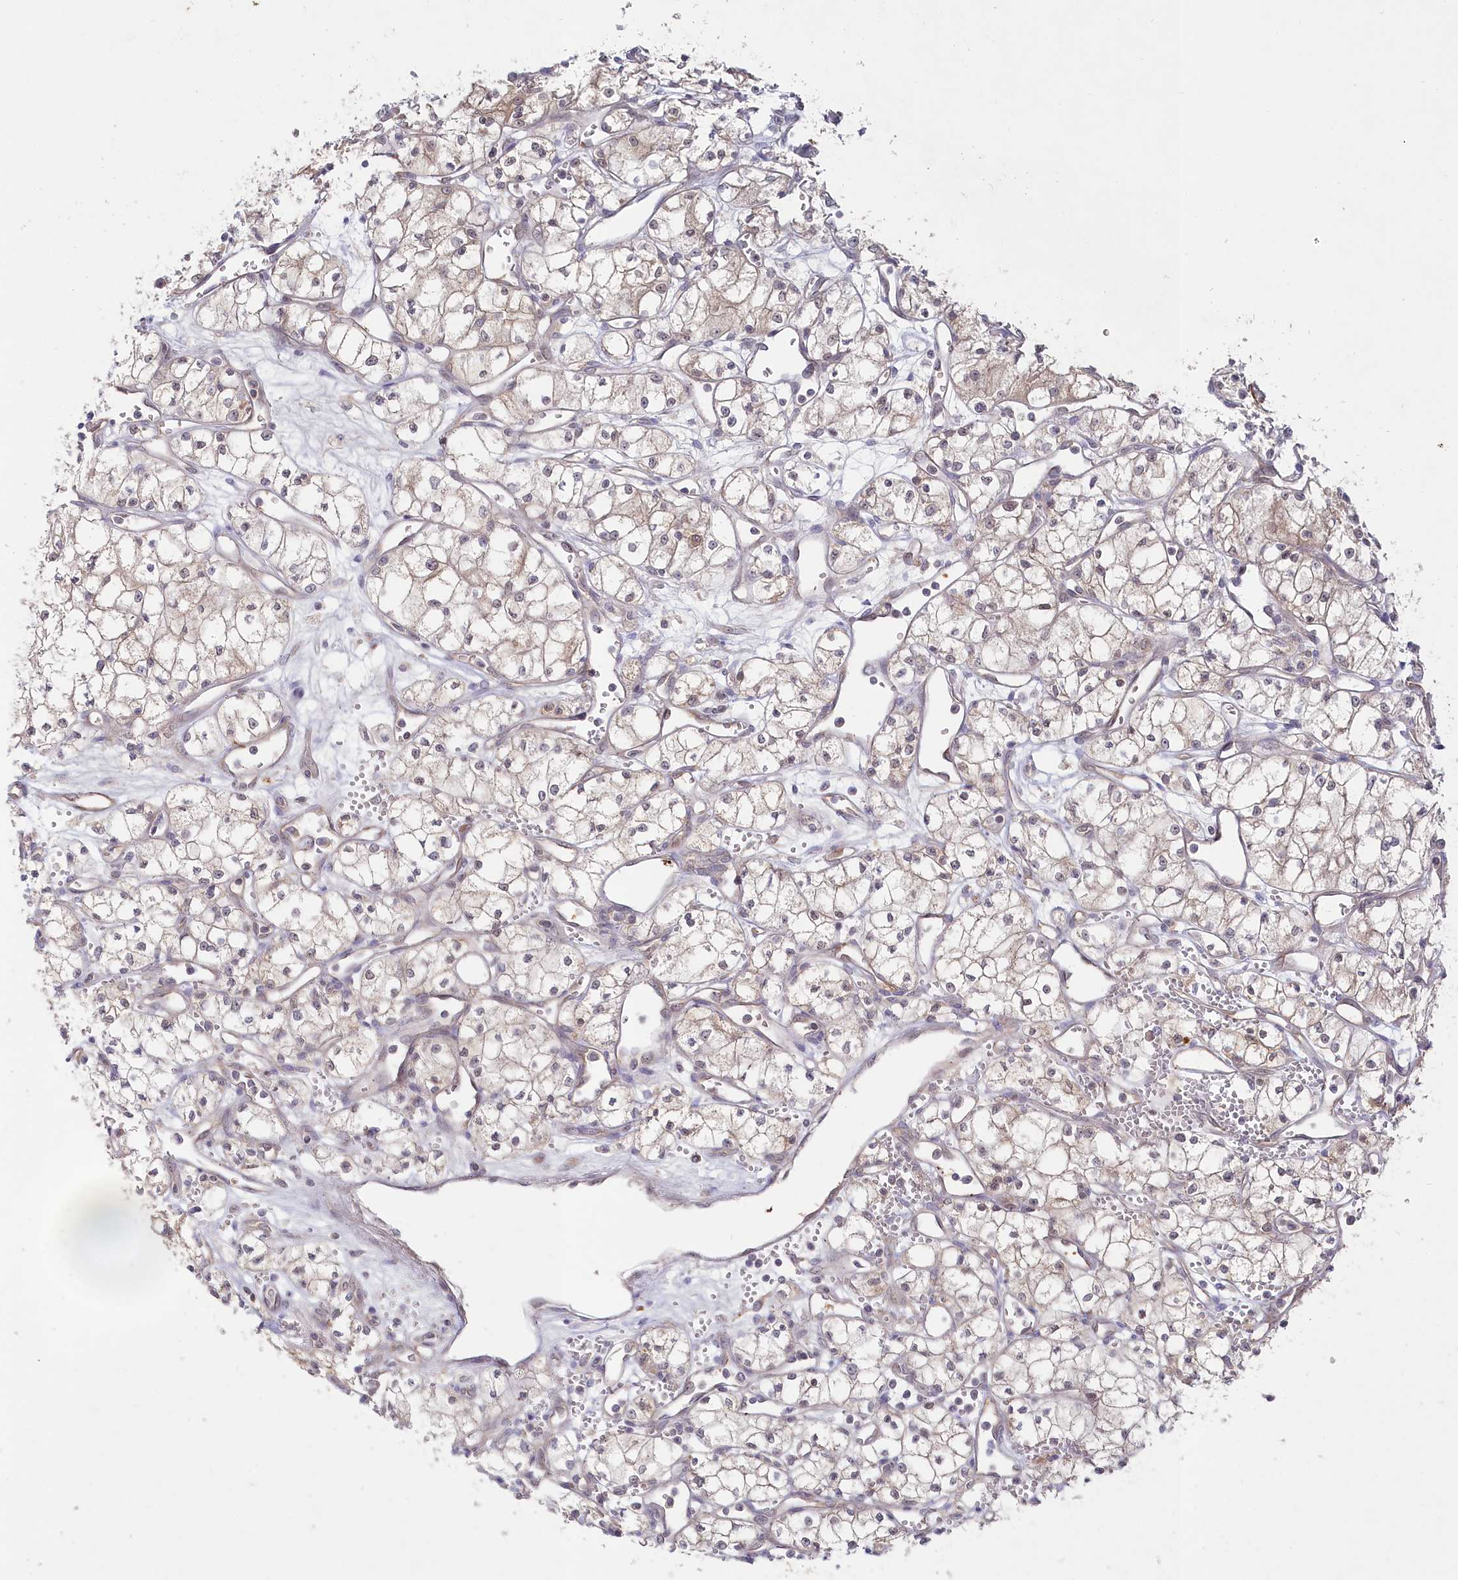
{"staining": {"intensity": "weak", "quantity": "25%-75%", "location": "cytoplasmic/membranous"}, "tissue": "renal cancer", "cell_type": "Tumor cells", "image_type": "cancer", "snomed": [{"axis": "morphology", "description": "Adenocarcinoma, NOS"}, {"axis": "topography", "description": "Kidney"}], "caption": "Protein staining of renal adenocarcinoma tissue reveals weak cytoplasmic/membranous positivity in about 25%-75% of tumor cells.", "gene": "AAMDC", "patient": {"sex": "male", "age": 59}}